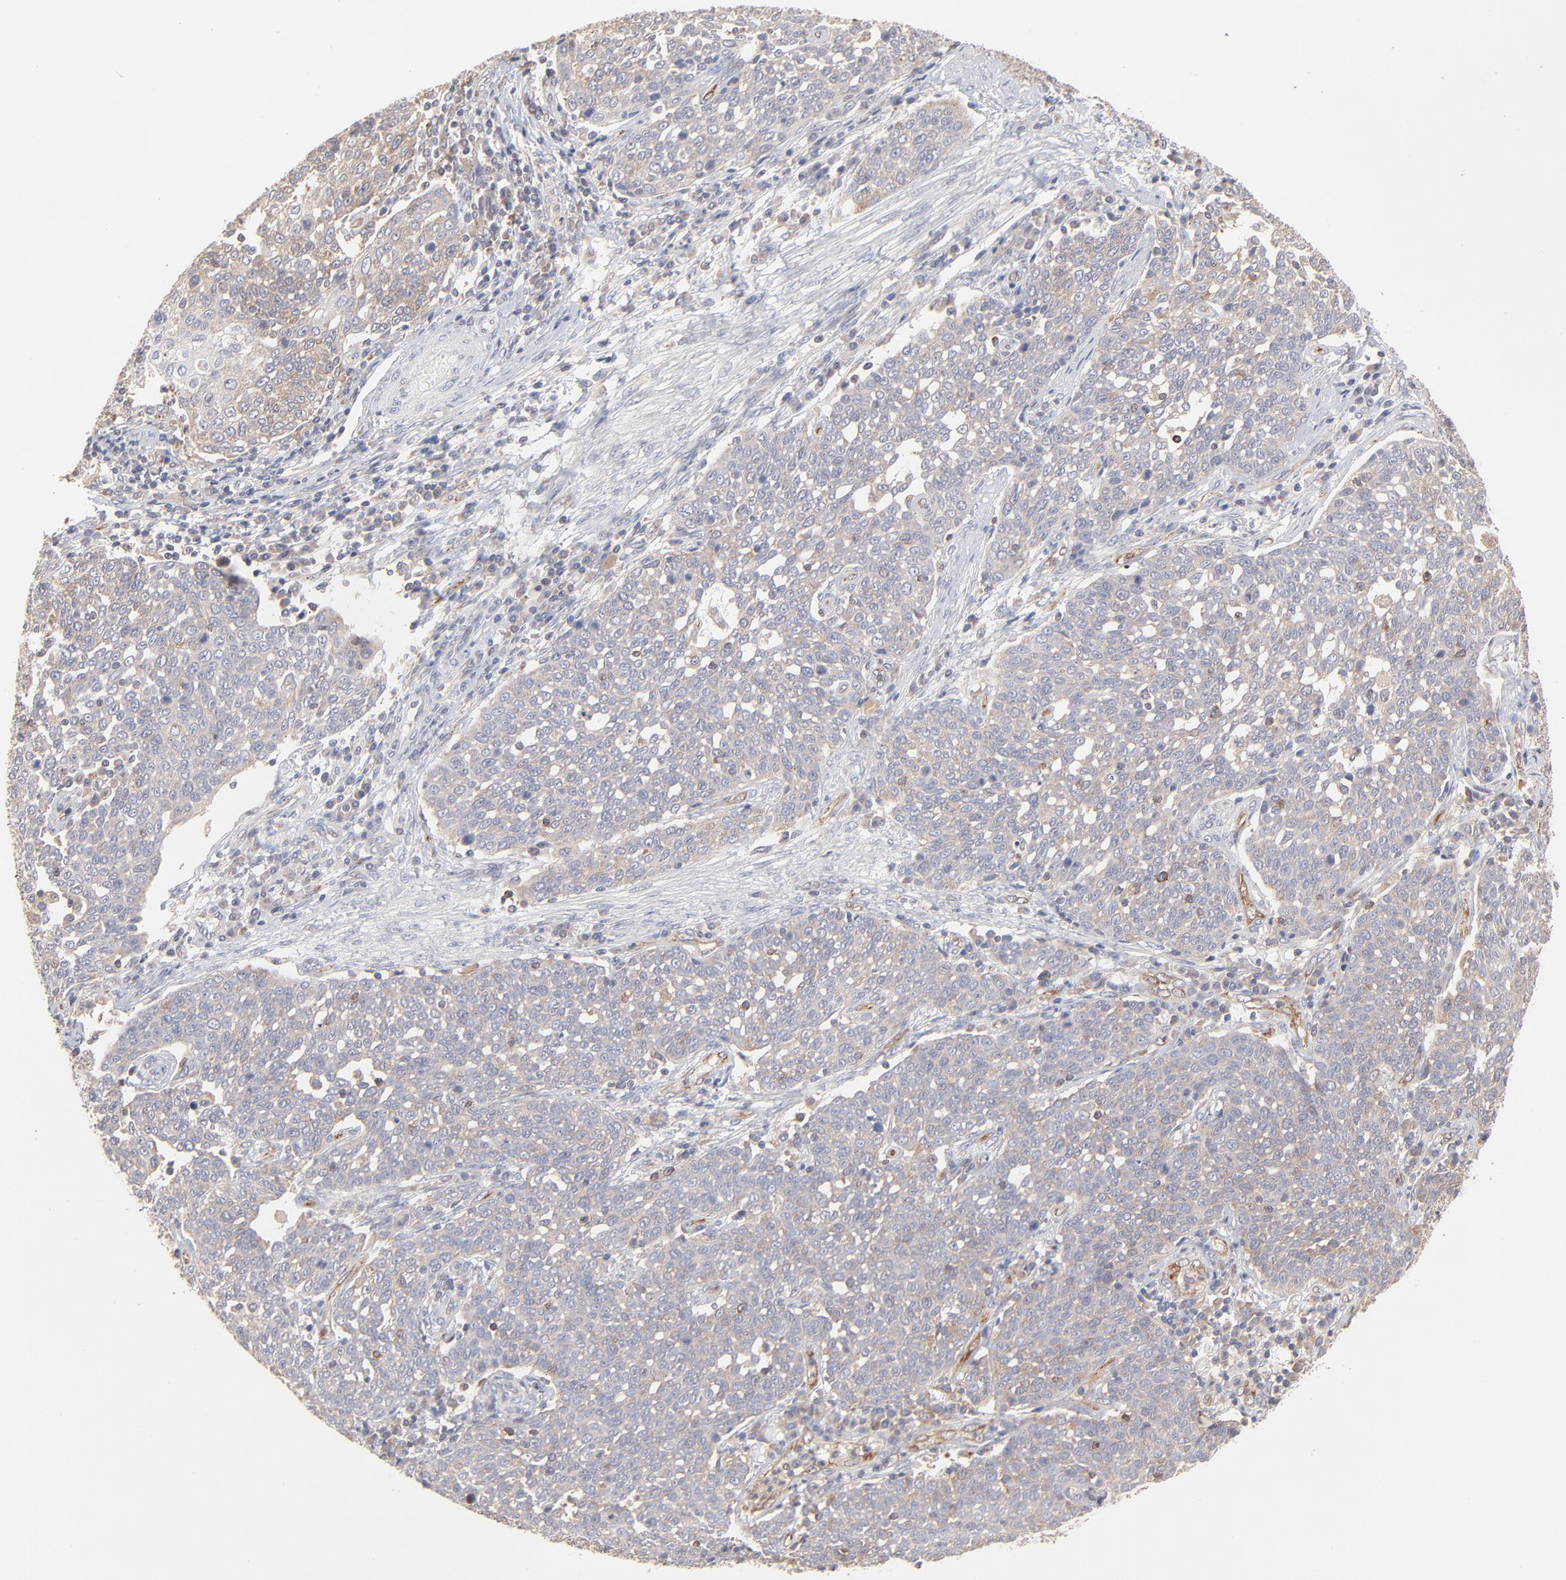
{"staining": {"intensity": "weak", "quantity": ">75%", "location": "cytoplasmic/membranous"}, "tissue": "cervical cancer", "cell_type": "Tumor cells", "image_type": "cancer", "snomed": [{"axis": "morphology", "description": "Squamous cell carcinoma, NOS"}, {"axis": "topography", "description": "Cervix"}], "caption": "Cervical squamous cell carcinoma stained with immunohistochemistry demonstrates weak cytoplasmic/membranous positivity in about >75% of tumor cells.", "gene": "IVNS1ABP", "patient": {"sex": "female", "age": 34}}